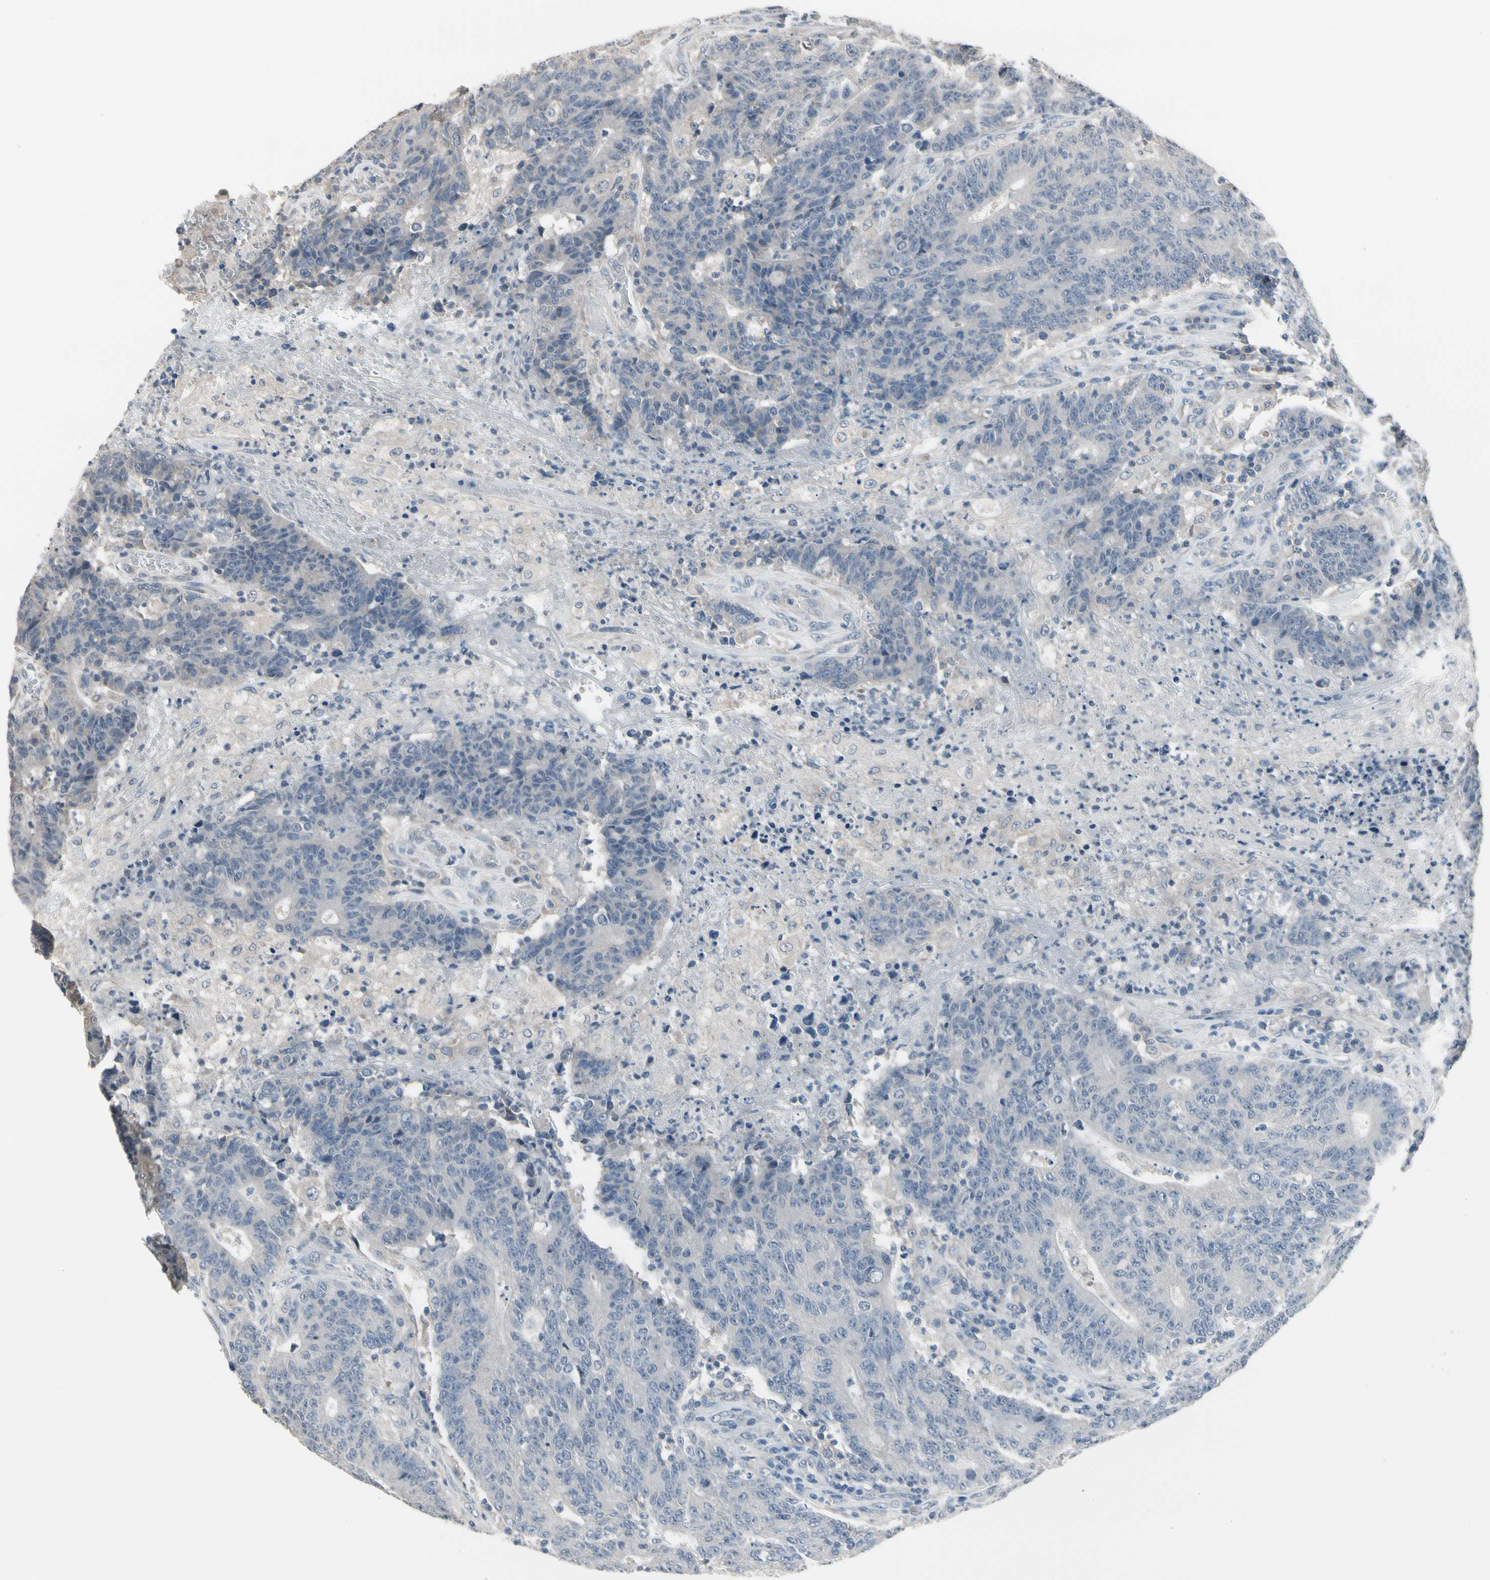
{"staining": {"intensity": "negative", "quantity": "none", "location": "none"}, "tissue": "colorectal cancer", "cell_type": "Tumor cells", "image_type": "cancer", "snomed": [{"axis": "morphology", "description": "Normal tissue, NOS"}, {"axis": "morphology", "description": "Adenocarcinoma, NOS"}, {"axis": "topography", "description": "Colon"}], "caption": "Tumor cells show no significant expression in adenocarcinoma (colorectal). (DAB immunohistochemistry (IHC), high magnification).", "gene": "SV2A", "patient": {"sex": "female", "age": 75}}